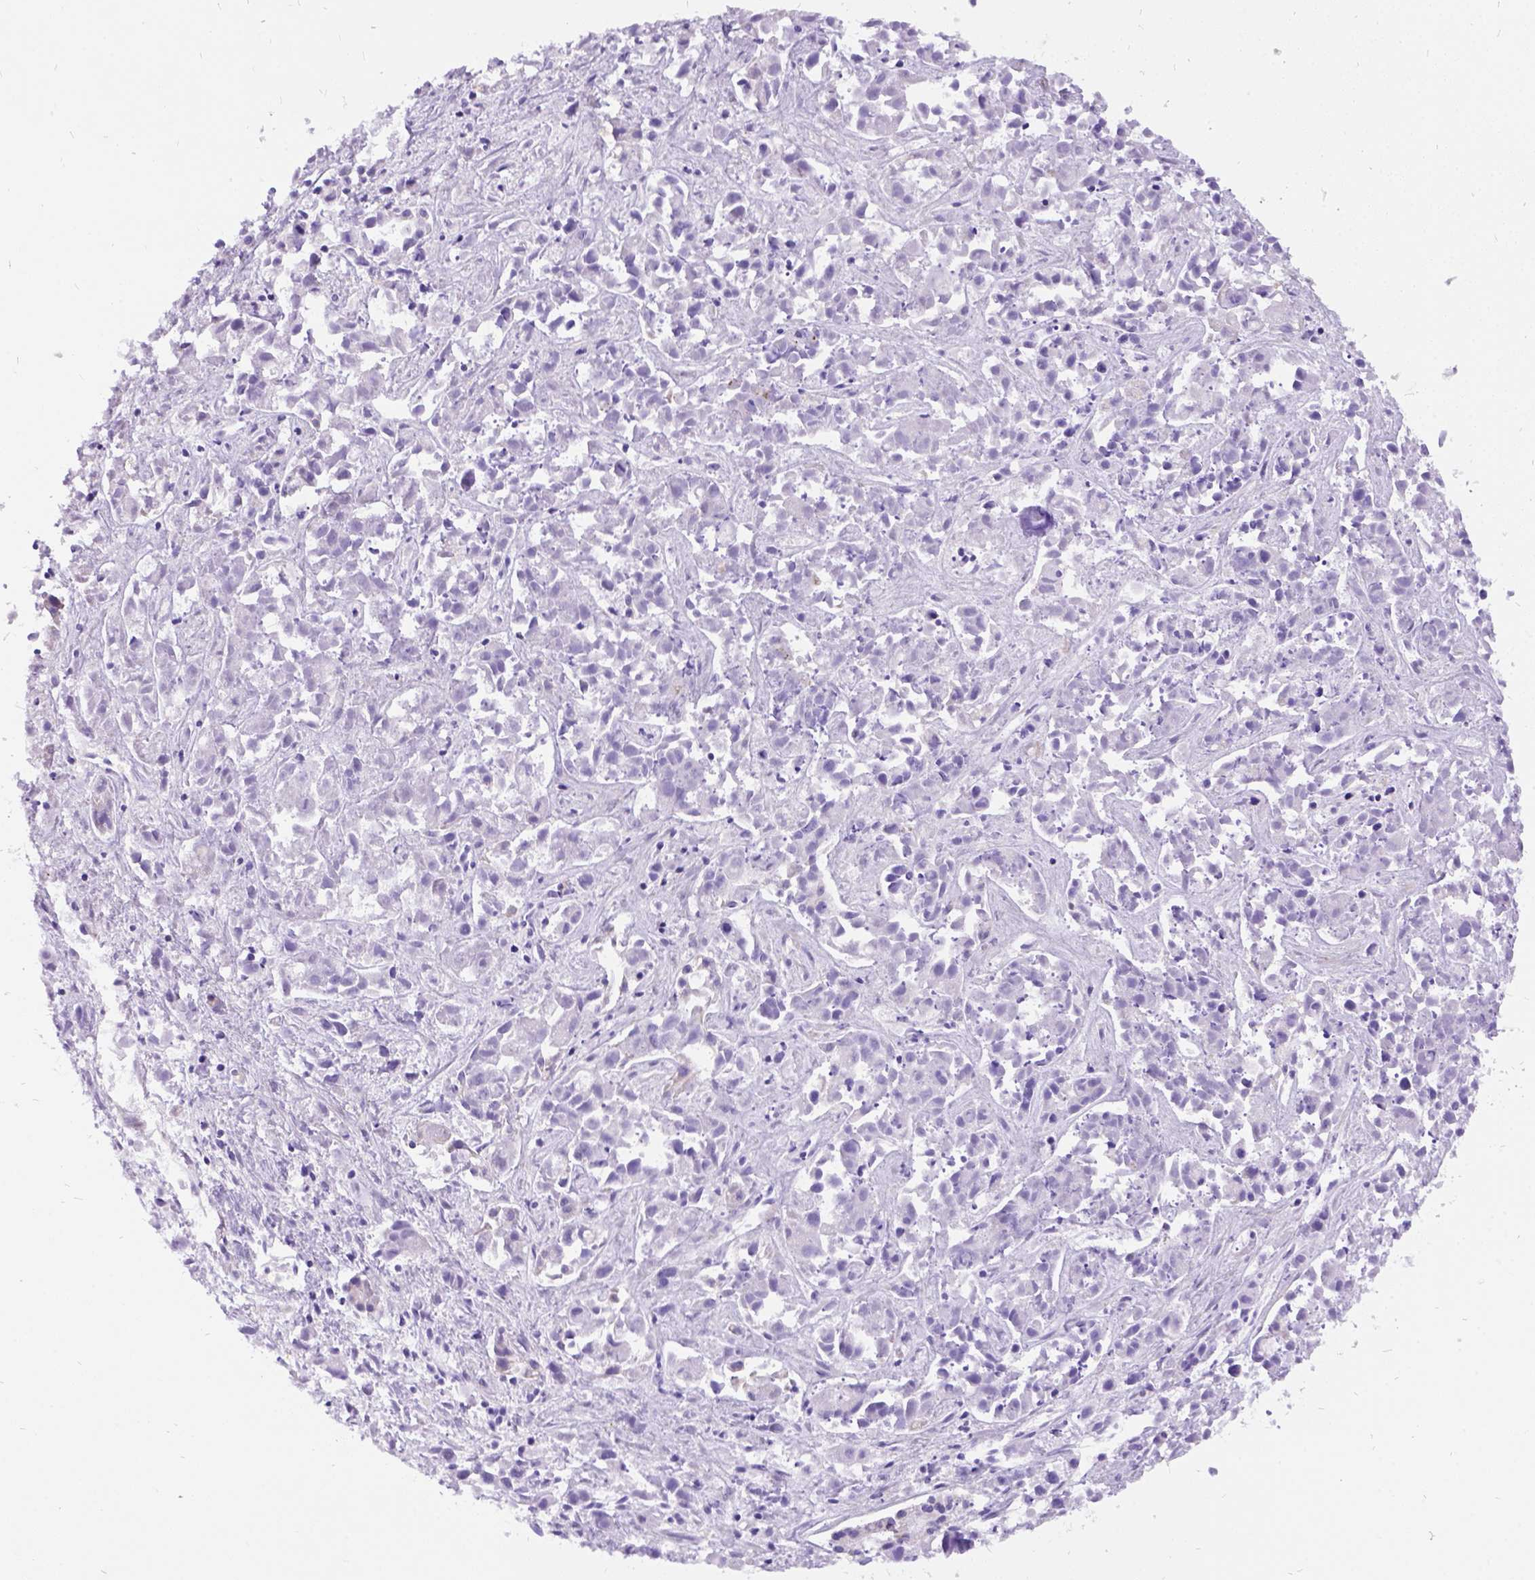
{"staining": {"intensity": "negative", "quantity": "none", "location": "none"}, "tissue": "liver cancer", "cell_type": "Tumor cells", "image_type": "cancer", "snomed": [{"axis": "morphology", "description": "Cholangiocarcinoma"}, {"axis": "topography", "description": "Liver"}], "caption": "Protein analysis of liver cancer (cholangiocarcinoma) displays no significant expression in tumor cells.", "gene": "PRG2", "patient": {"sex": "female", "age": 81}}